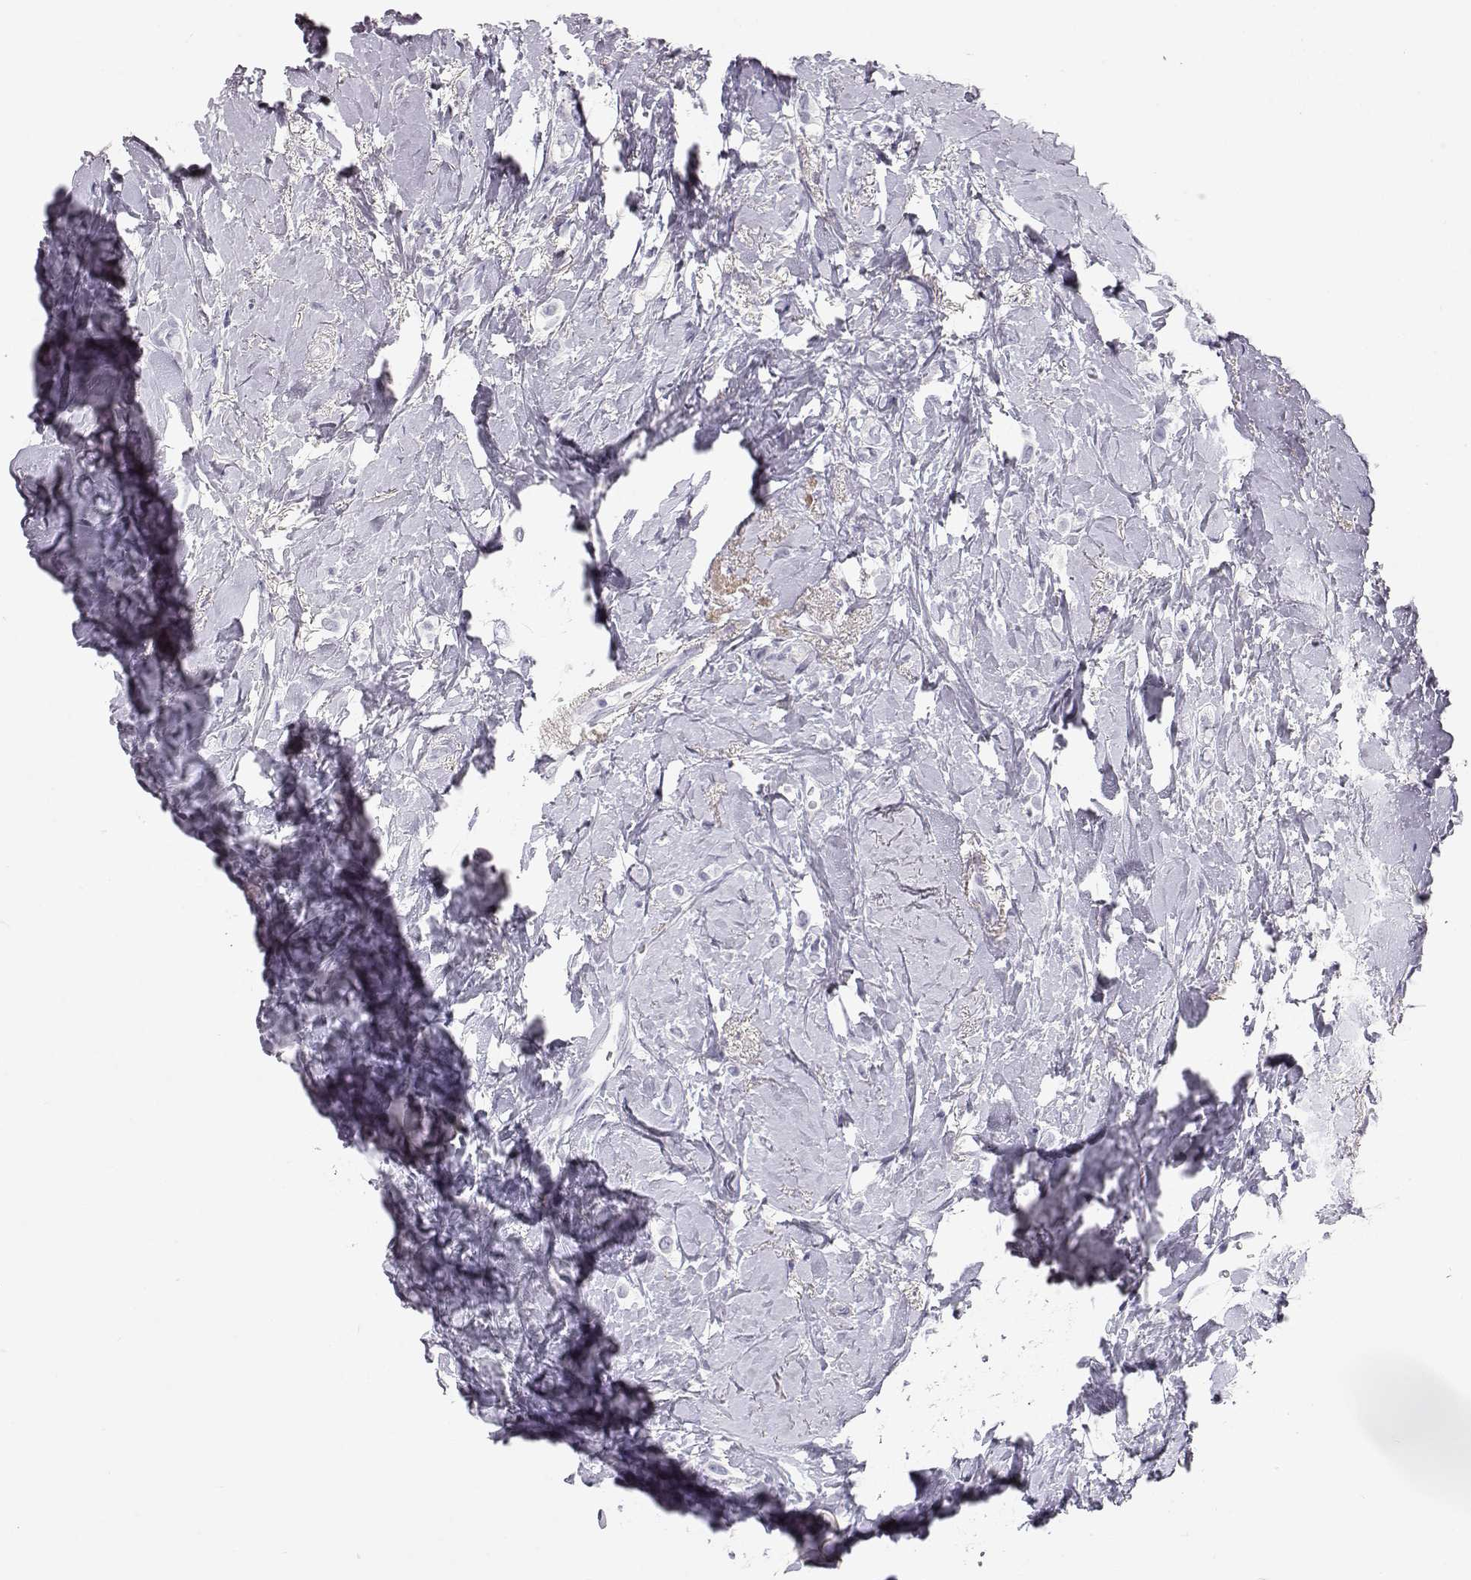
{"staining": {"intensity": "negative", "quantity": "none", "location": "none"}, "tissue": "breast cancer", "cell_type": "Tumor cells", "image_type": "cancer", "snomed": [{"axis": "morphology", "description": "Lobular carcinoma"}, {"axis": "topography", "description": "Breast"}], "caption": "Immunohistochemistry photomicrograph of neoplastic tissue: breast cancer stained with DAB shows no significant protein positivity in tumor cells.", "gene": "KRTAP16-1", "patient": {"sex": "female", "age": 66}}